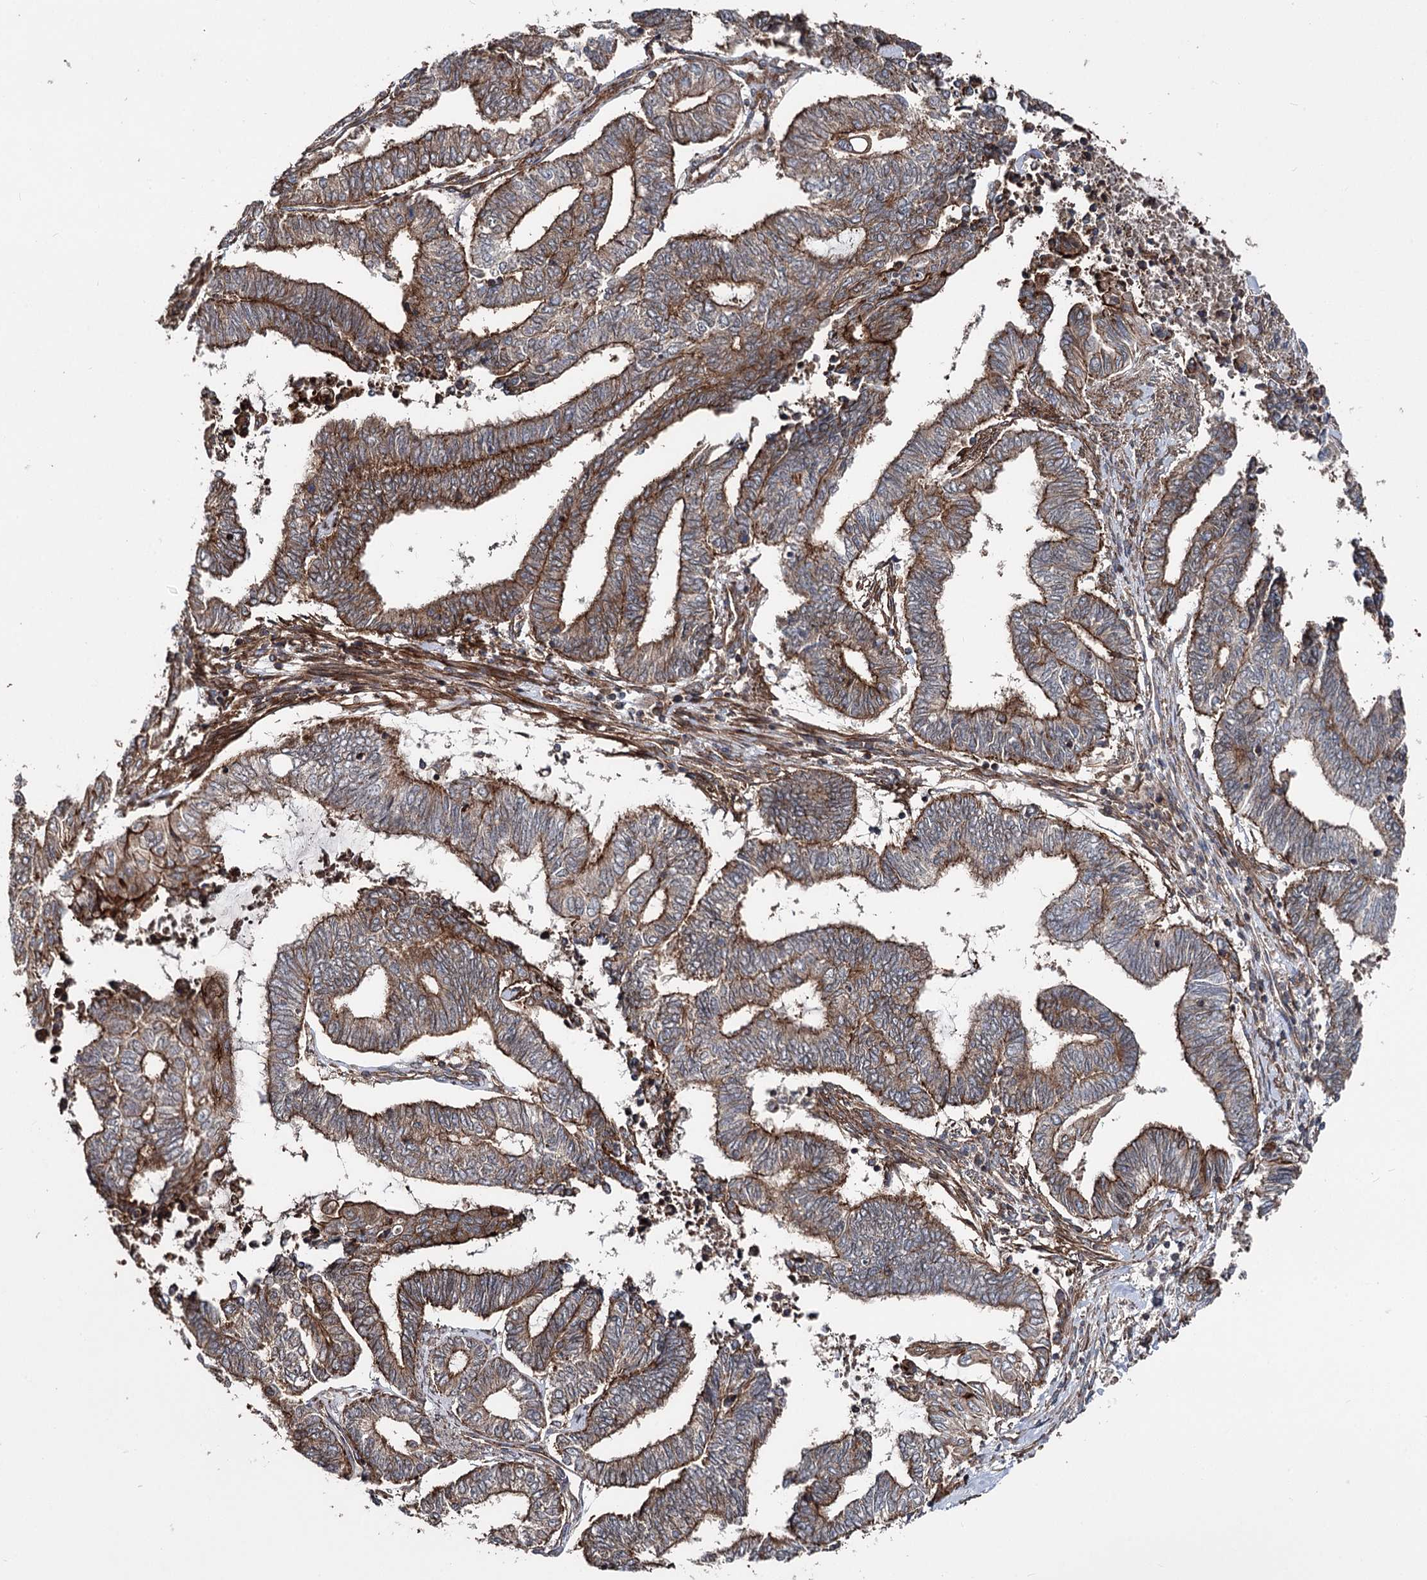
{"staining": {"intensity": "moderate", "quantity": ">75%", "location": "cytoplasmic/membranous"}, "tissue": "endometrial cancer", "cell_type": "Tumor cells", "image_type": "cancer", "snomed": [{"axis": "morphology", "description": "Adenocarcinoma, NOS"}, {"axis": "topography", "description": "Uterus"}, {"axis": "topography", "description": "Endometrium"}], "caption": "Immunohistochemistry micrograph of neoplastic tissue: human adenocarcinoma (endometrial) stained using immunohistochemistry (IHC) displays medium levels of moderate protein expression localized specifically in the cytoplasmic/membranous of tumor cells, appearing as a cytoplasmic/membranous brown color.", "gene": "ITFG2", "patient": {"sex": "female", "age": 70}}